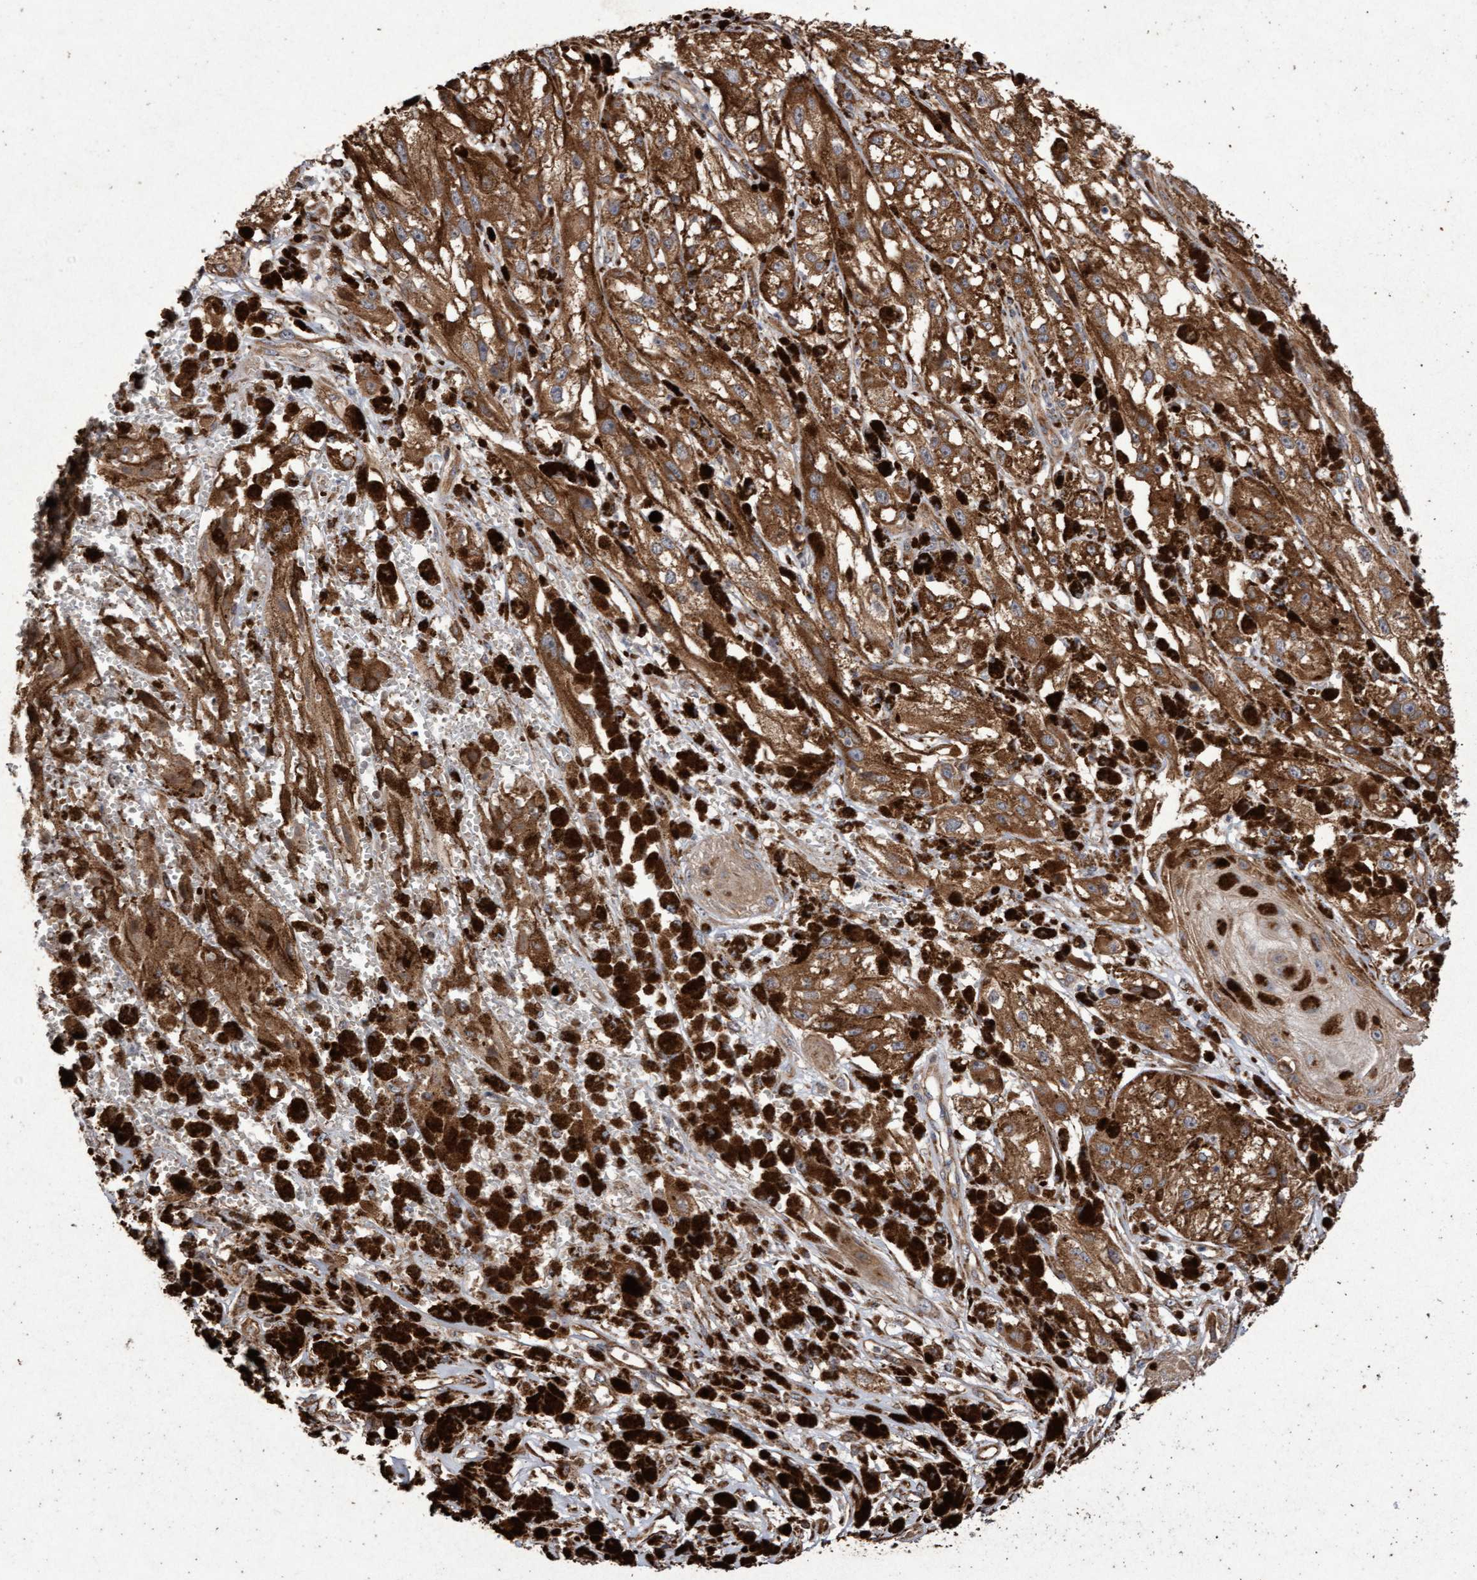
{"staining": {"intensity": "moderate", "quantity": ">75%", "location": "cytoplasmic/membranous"}, "tissue": "melanoma", "cell_type": "Tumor cells", "image_type": "cancer", "snomed": [{"axis": "morphology", "description": "Malignant melanoma, NOS"}, {"axis": "topography", "description": "Skin"}], "caption": "DAB immunohistochemical staining of human malignant melanoma displays moderate cytoplasmic/membranous protein staining in about >75% of tumor cells.", "gene": "OSBP2", "patient": {"sex": "male", "age": 88}}